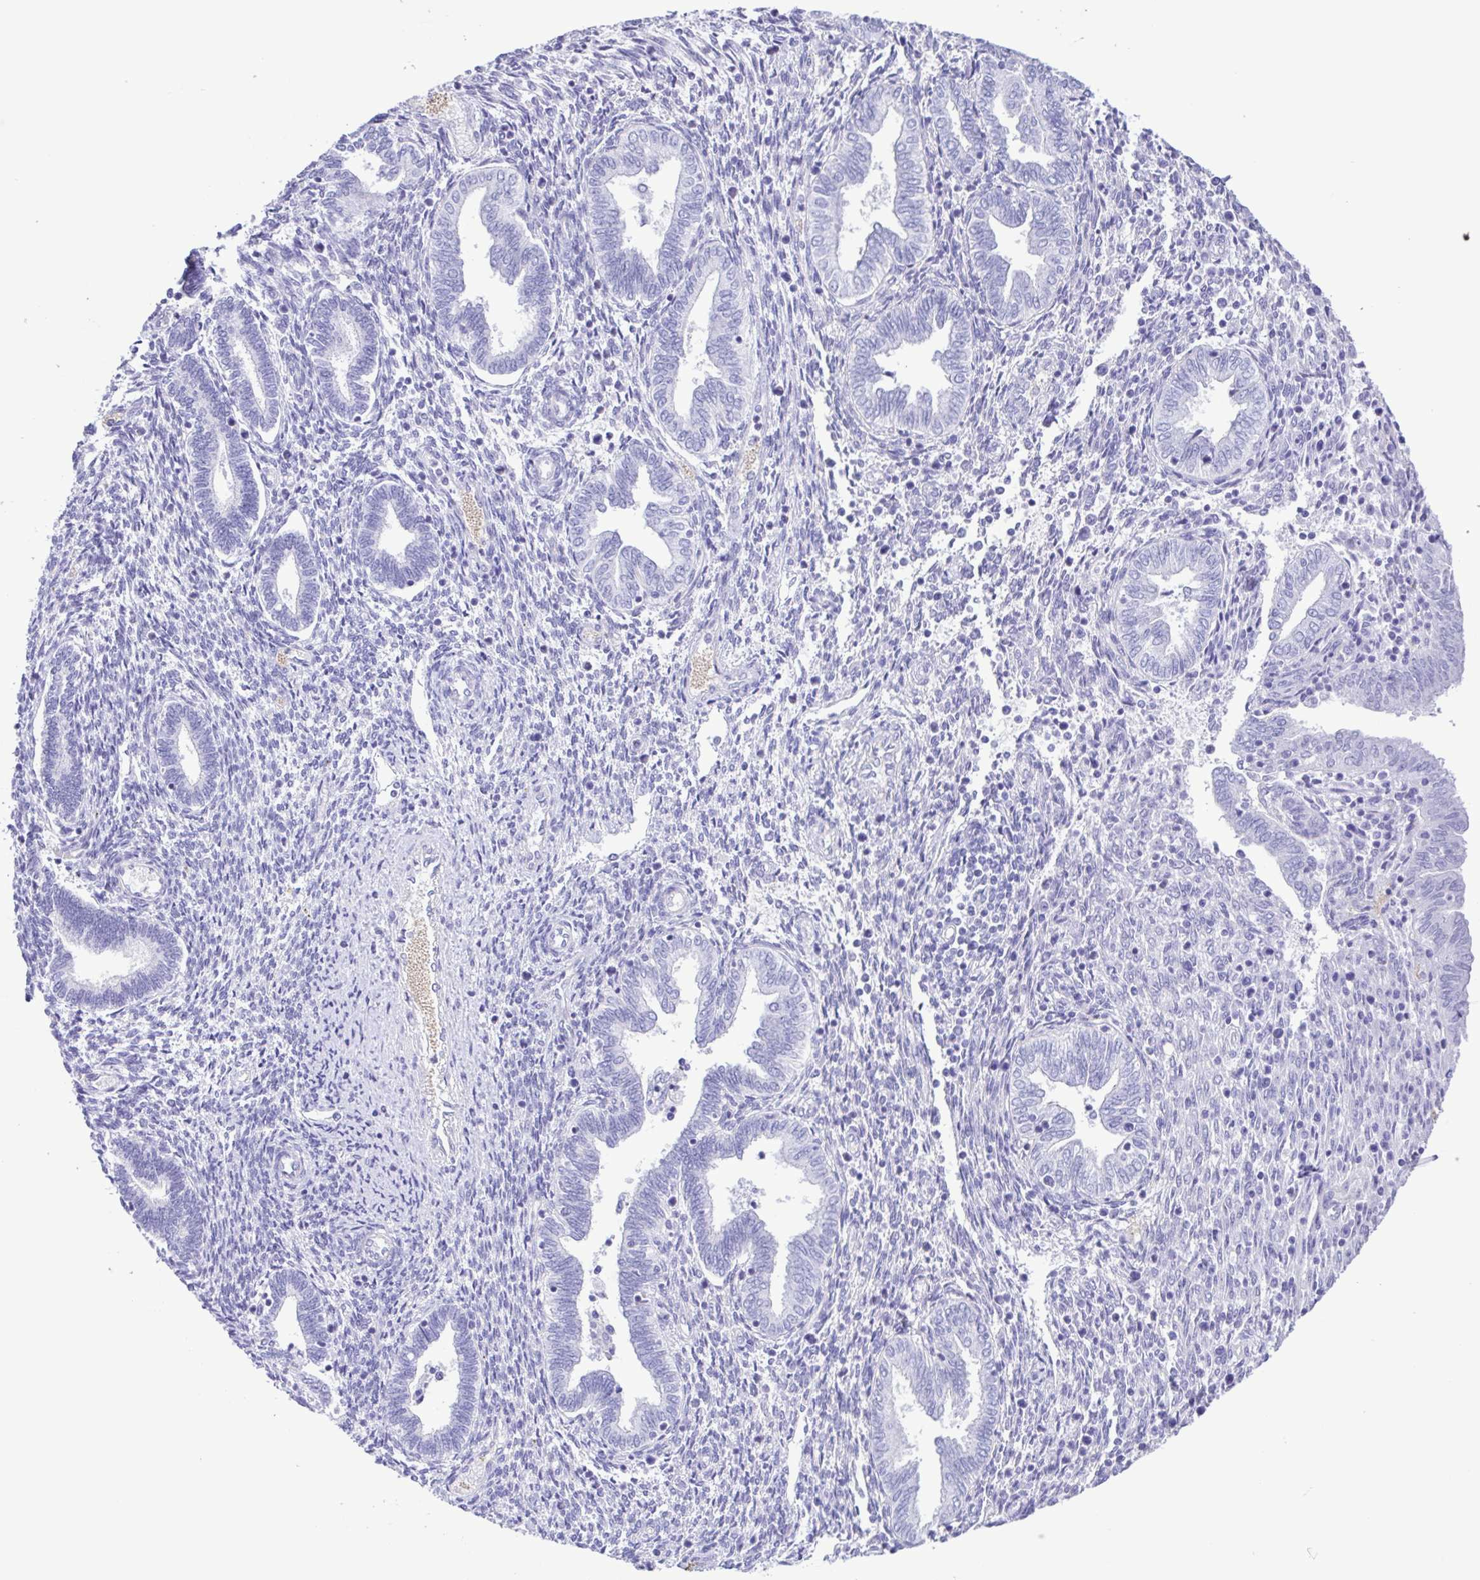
{"staining": {"intensity": "negative", "quantity": "none", "location": "none"}, "tissue": "endometrium", "cell_type": "Cells in endometrial stroma", "image_type": "normal", "snomed": [{"axis": "morphology", "description": "Normal tissue, NOS"}, {"axis": "topography", "description": "Endometrium"}], "caption": "This is an immunohistochemistry micrograph of unremarkable human endometrium. There is no staining in cells in endometrial stroma.", "gene": "CYP17A1", "patient": {"sex": "female", "age": 42}}